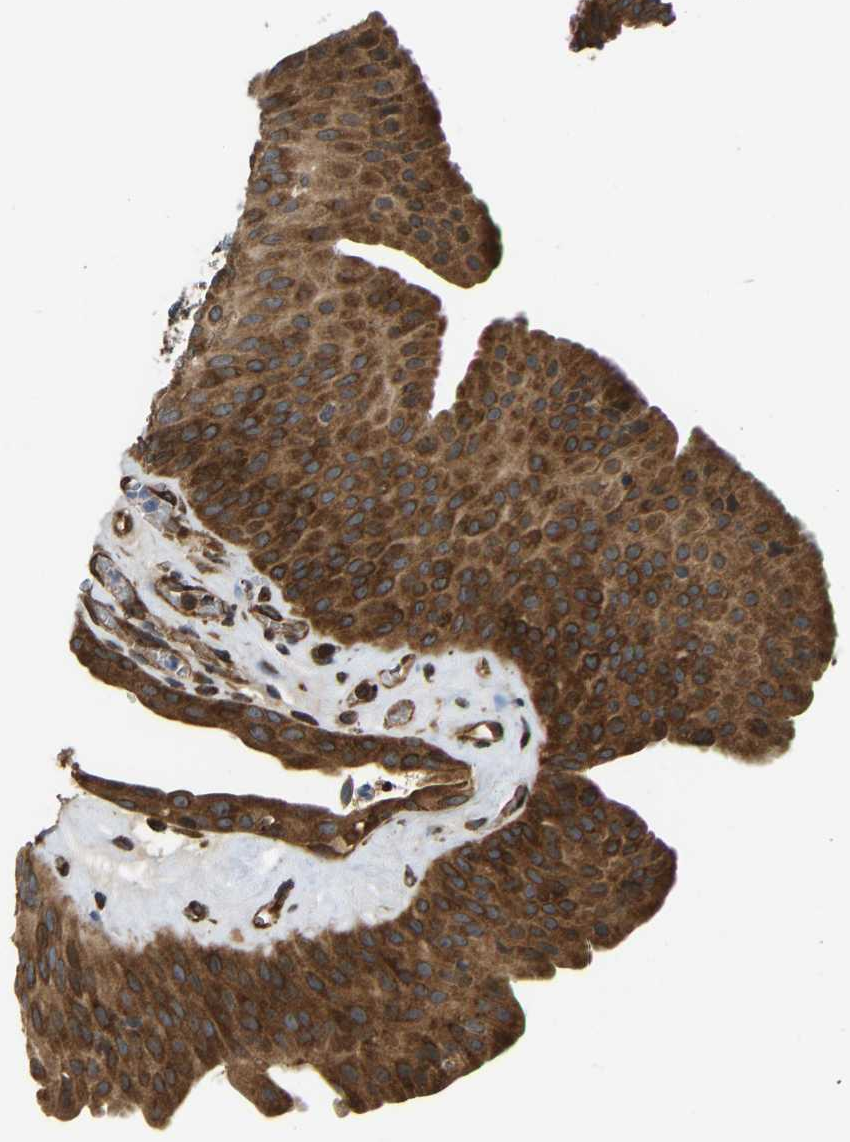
{"staining": {"intensity": "strong", "quantity": ">75%", "location": "cytoplasmic/membranous"}, "tissue": "urothelial cancer", "cell_type": "Tumor cells", "image_type": "cancer", "snomed": [{"axis": "morphology", "description": "Urothelial carcinoma, Low grade"}, {"axis": "morphology", "description": "Urothelial carcinoma, High grade"}, {"axis": "topography", "description": "Urinary bladder"}], "caption": "Protein staining of urothelial cancer tissue displays strong cytoplasmic/membranous staining in about >75% of tumor cells.", "gene": "RASGRF2", "patient": {"sex": "male", "age": 35}}